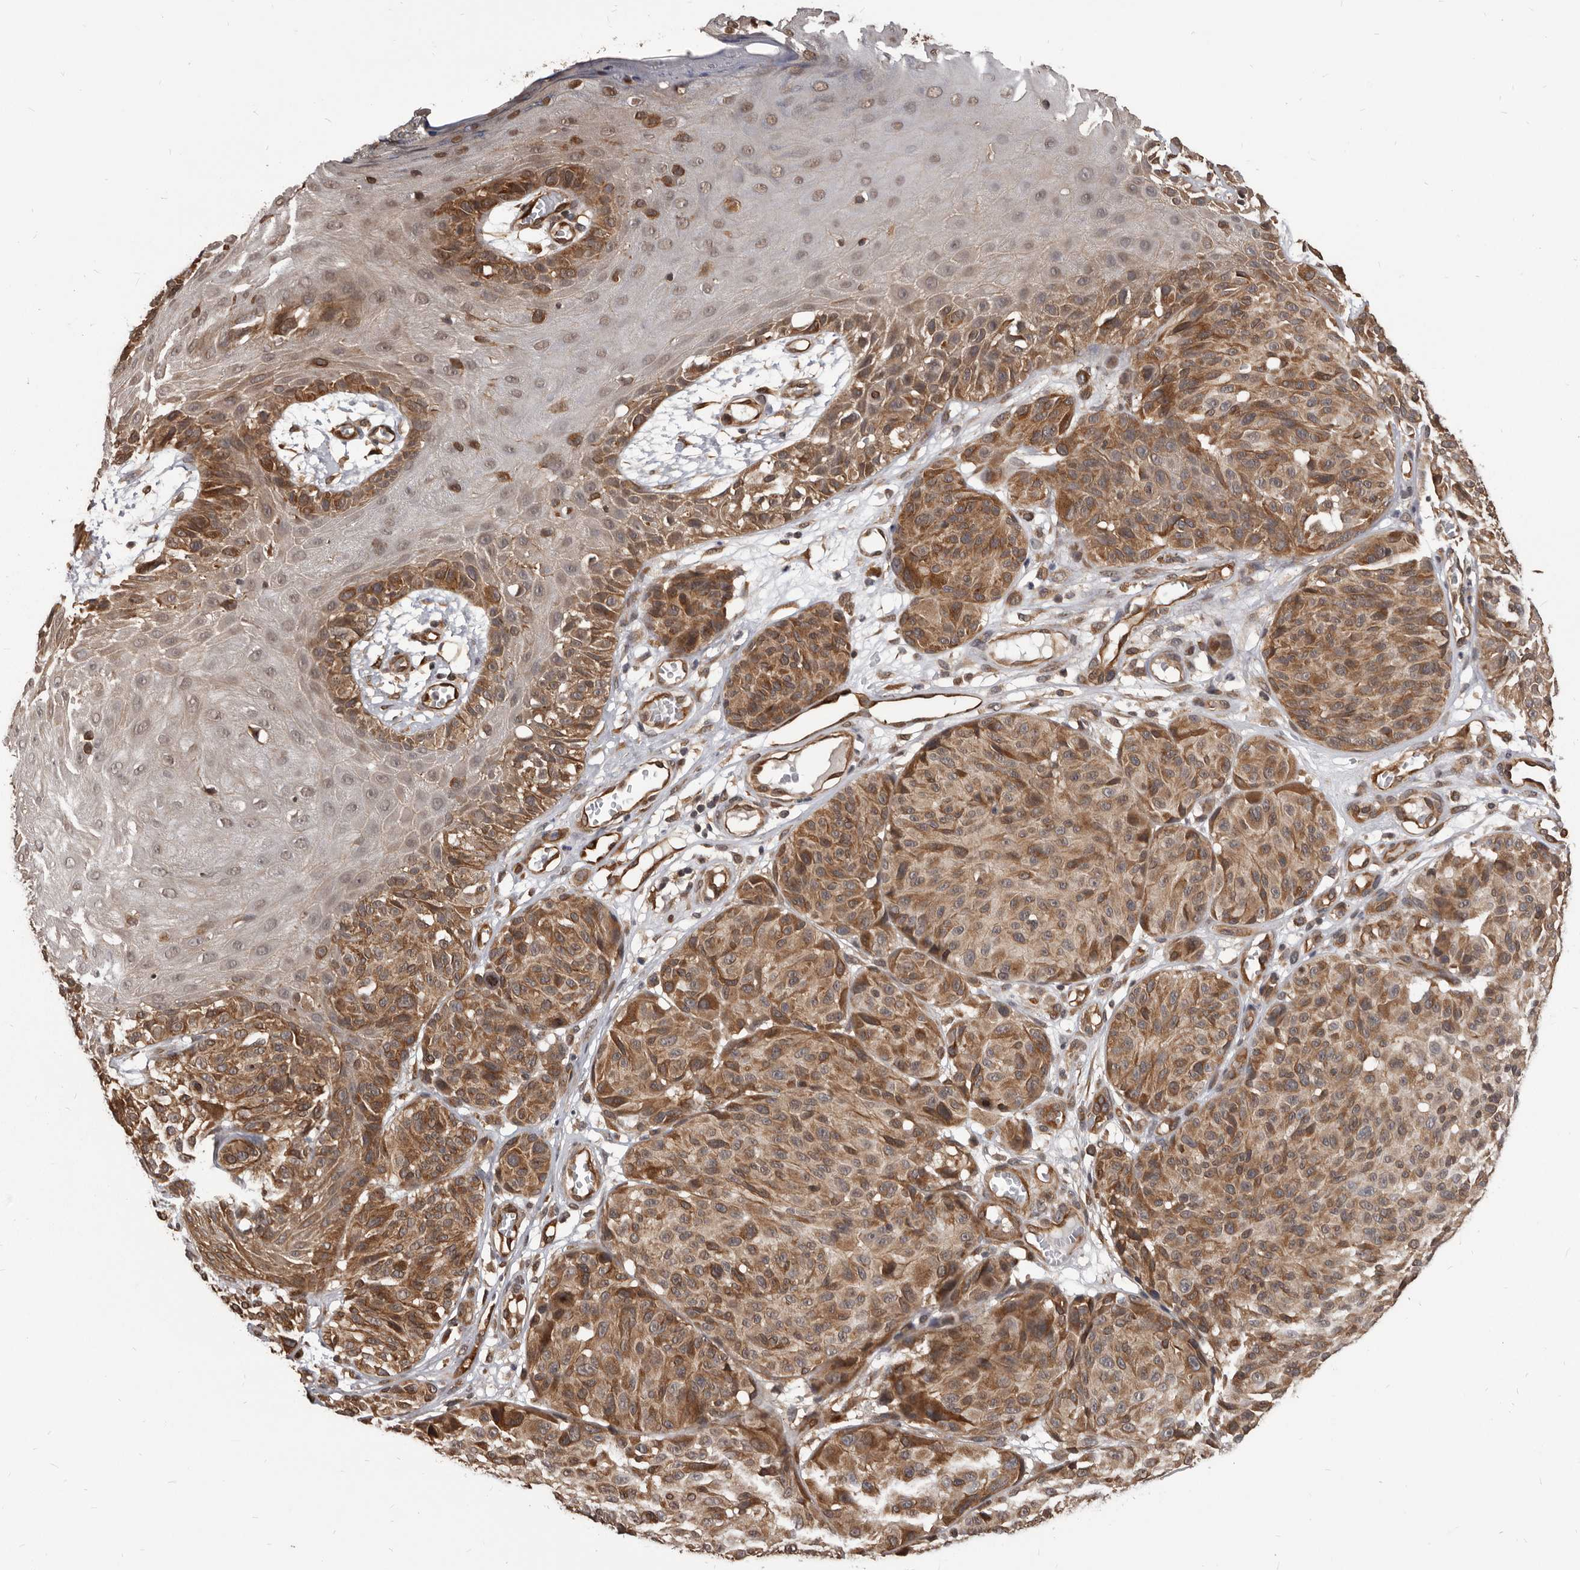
{"staining": {"intensity": "moderate", "quantity": ">75%", "location": "cytoplasmic/membranous,nuclear"}, "tissue": "melanoma", "cell_type": "Tumor cells", "image_type": "cancer", "snomed": [{"axis": "morphology", "description": "Malignant melanoma, NOS"}, {"axis": "topography", "description": "Skin"}], "caption": "Protein staining by immunohistochemistry reveals moderate cytoplasmic/membranous and nuclear expression in approximately >75% of tumor cells in malignant melanoma. (DAB (3,3'-diaminobenzidine) = brown stain, brightfield microscopy at high magnification).", "gene": "ADAMTS20", "patient": {"sex": "male", "age": 83}}